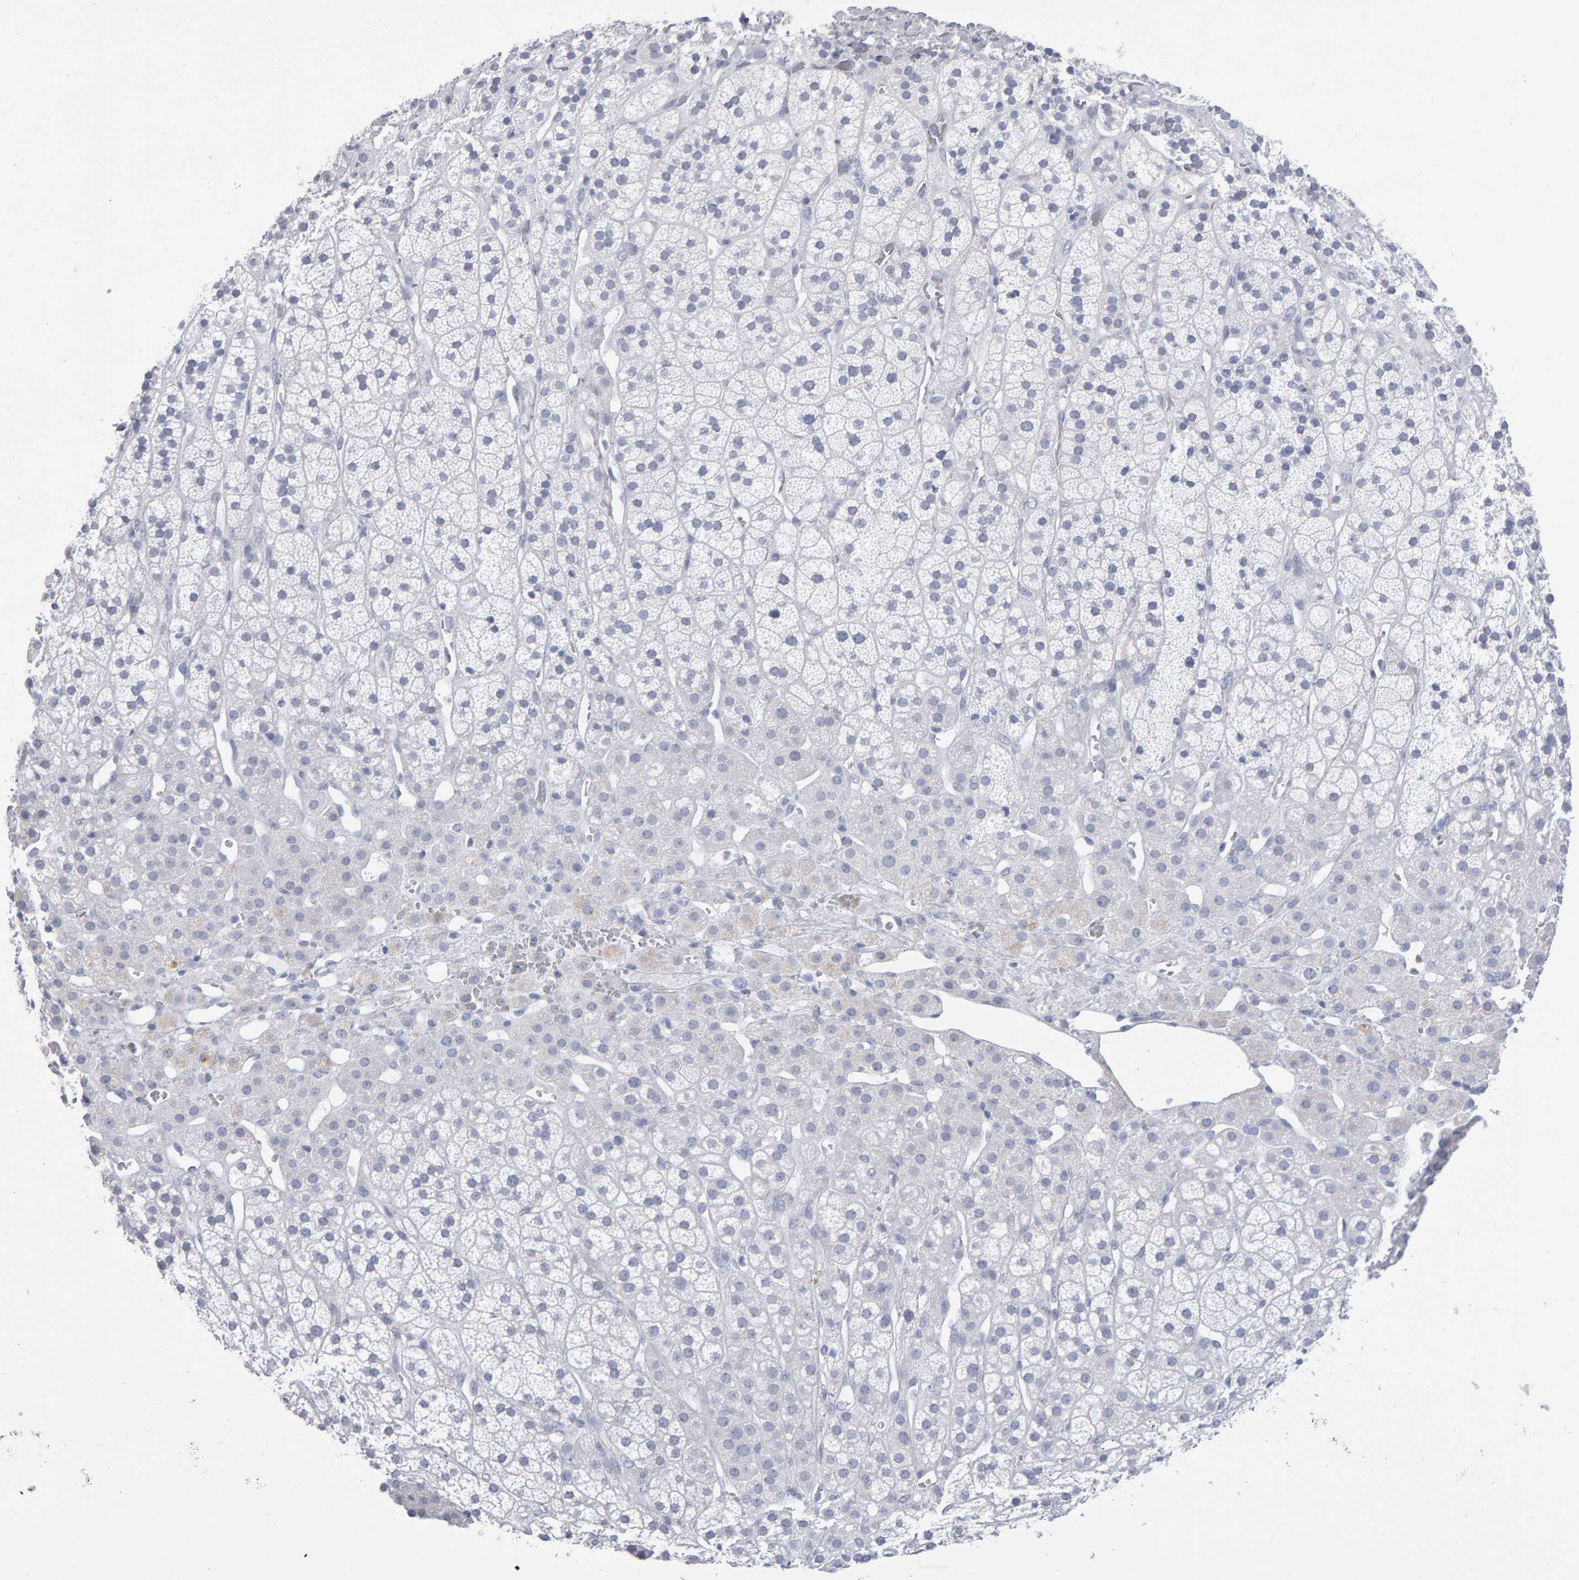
{"staining": {"intensity": "negative", "quantity": "none", "location": "none"}, "tissue": "adrenal gland", "cell_type": "Glandular cells", "image_type": "normal", "snomed": [{"axis": "morphology", "description": "Normal tissue, NOS"}, {"axis": "topography", "description": "Adrenal gland"}], "caption": "DAB immunohistochemical staining of benign adrenal gland reveals no significant staining in glandular cells. Brightfield microscopy of IHC stained with DAB (3,3'-diaminobenzidine) (brown) and hematoxylin (blue), captured at high magnification.", "gene": "NCDN", "patient": {"sex": "male", "age": 56}}